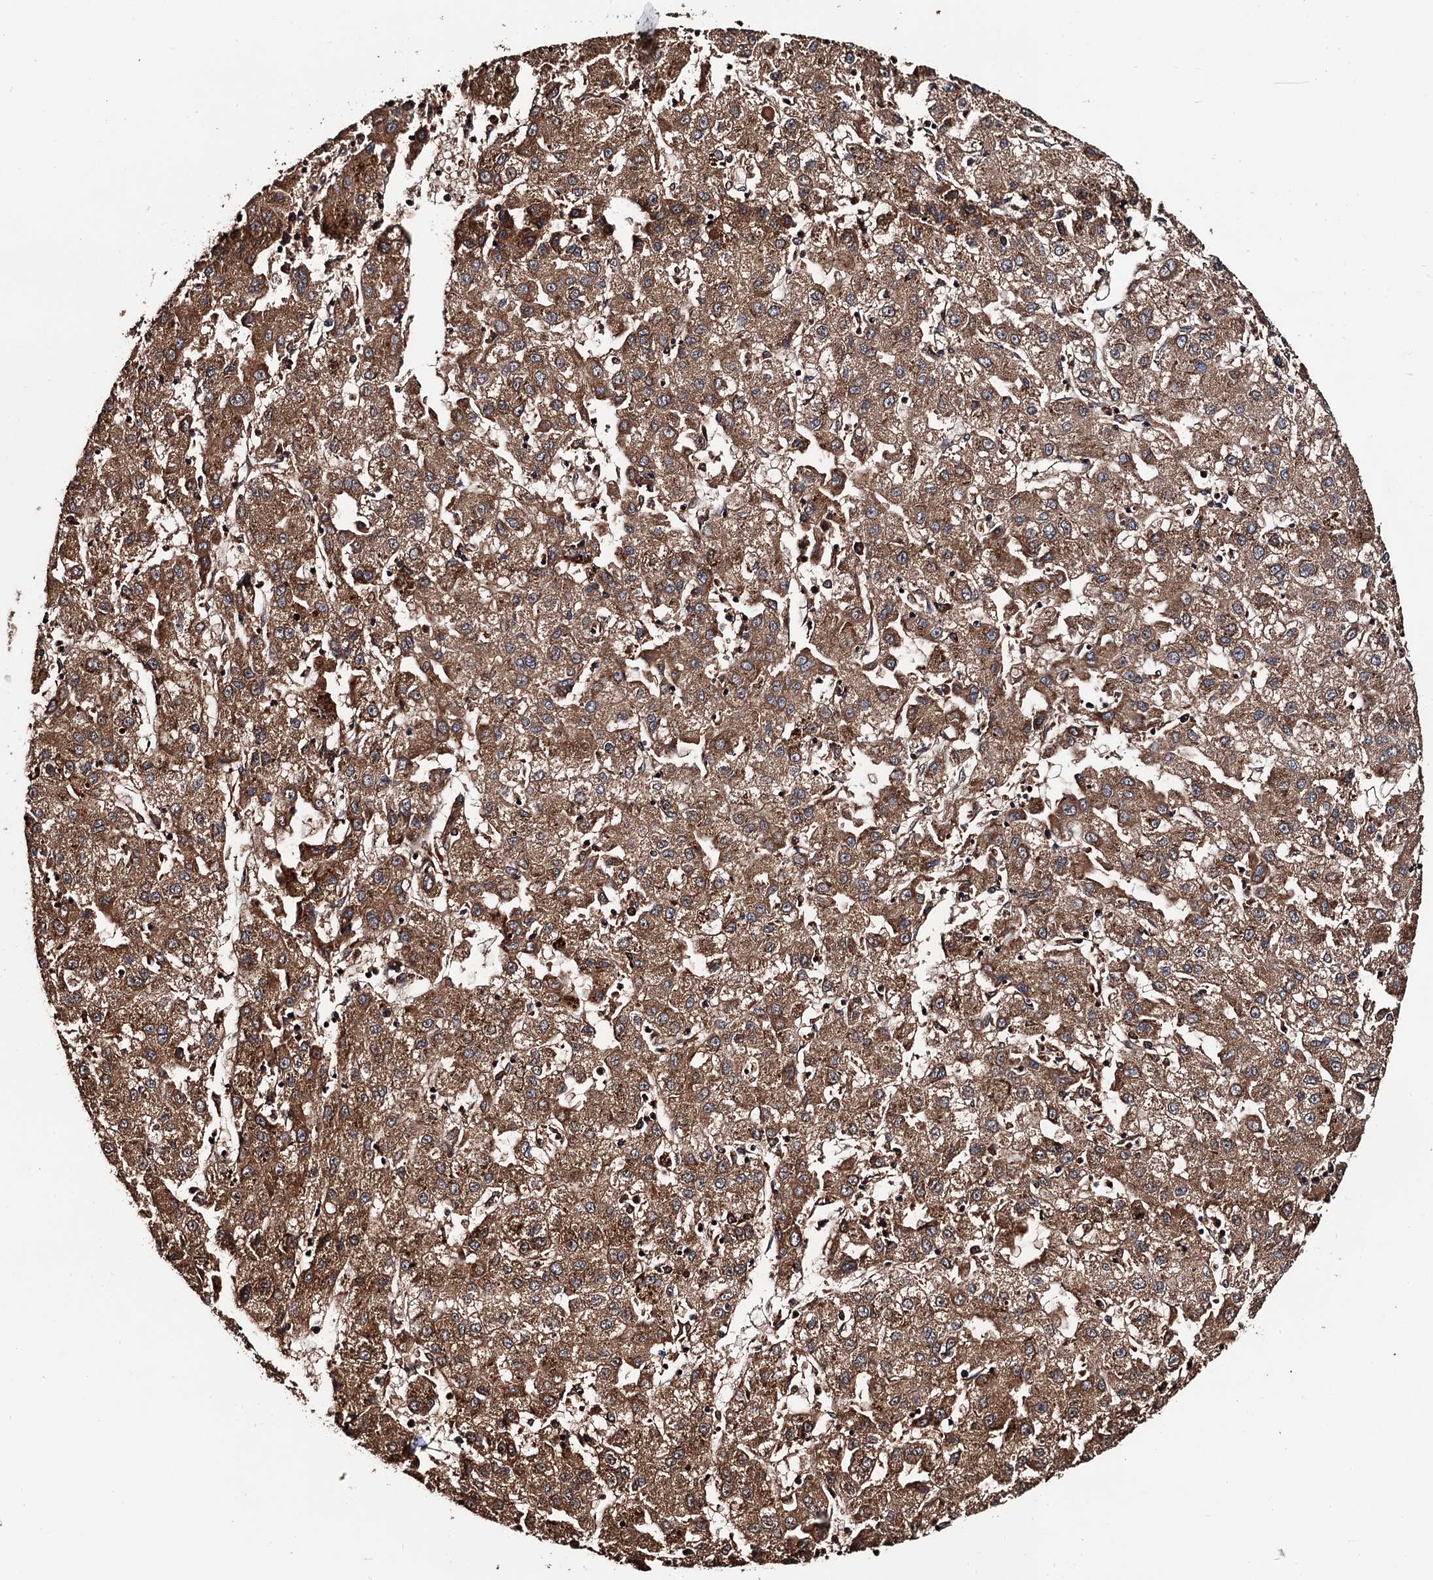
{"staining": {"intensity": "moderate", "quantity": ">75%", "location": "cytoplasmic/membranous"}, "tissue": "liver cancer", "cell_type": "Tumor cells", "image_type": "cancer", "snomed": [{"axis": "morphology", "description": "Carcinoma, Hepatocellular, NOS"}, {"axis": "topography", "description": "Liver"}], "caption": "Immunohistochemistry photomicrograph of neoplastic tissue: human liver cancer (hepatocellular carcinoma) stained using immunohistochemistry (IHC) demonstrates medium levels of moderate protein expression localized specifically in the cytoplasmic/membranous of tumor cells, appearing as a cytoplasmic/membranous brown color.", "gene": "RGS11", "patient": {"sex": "male", "age": 72}}